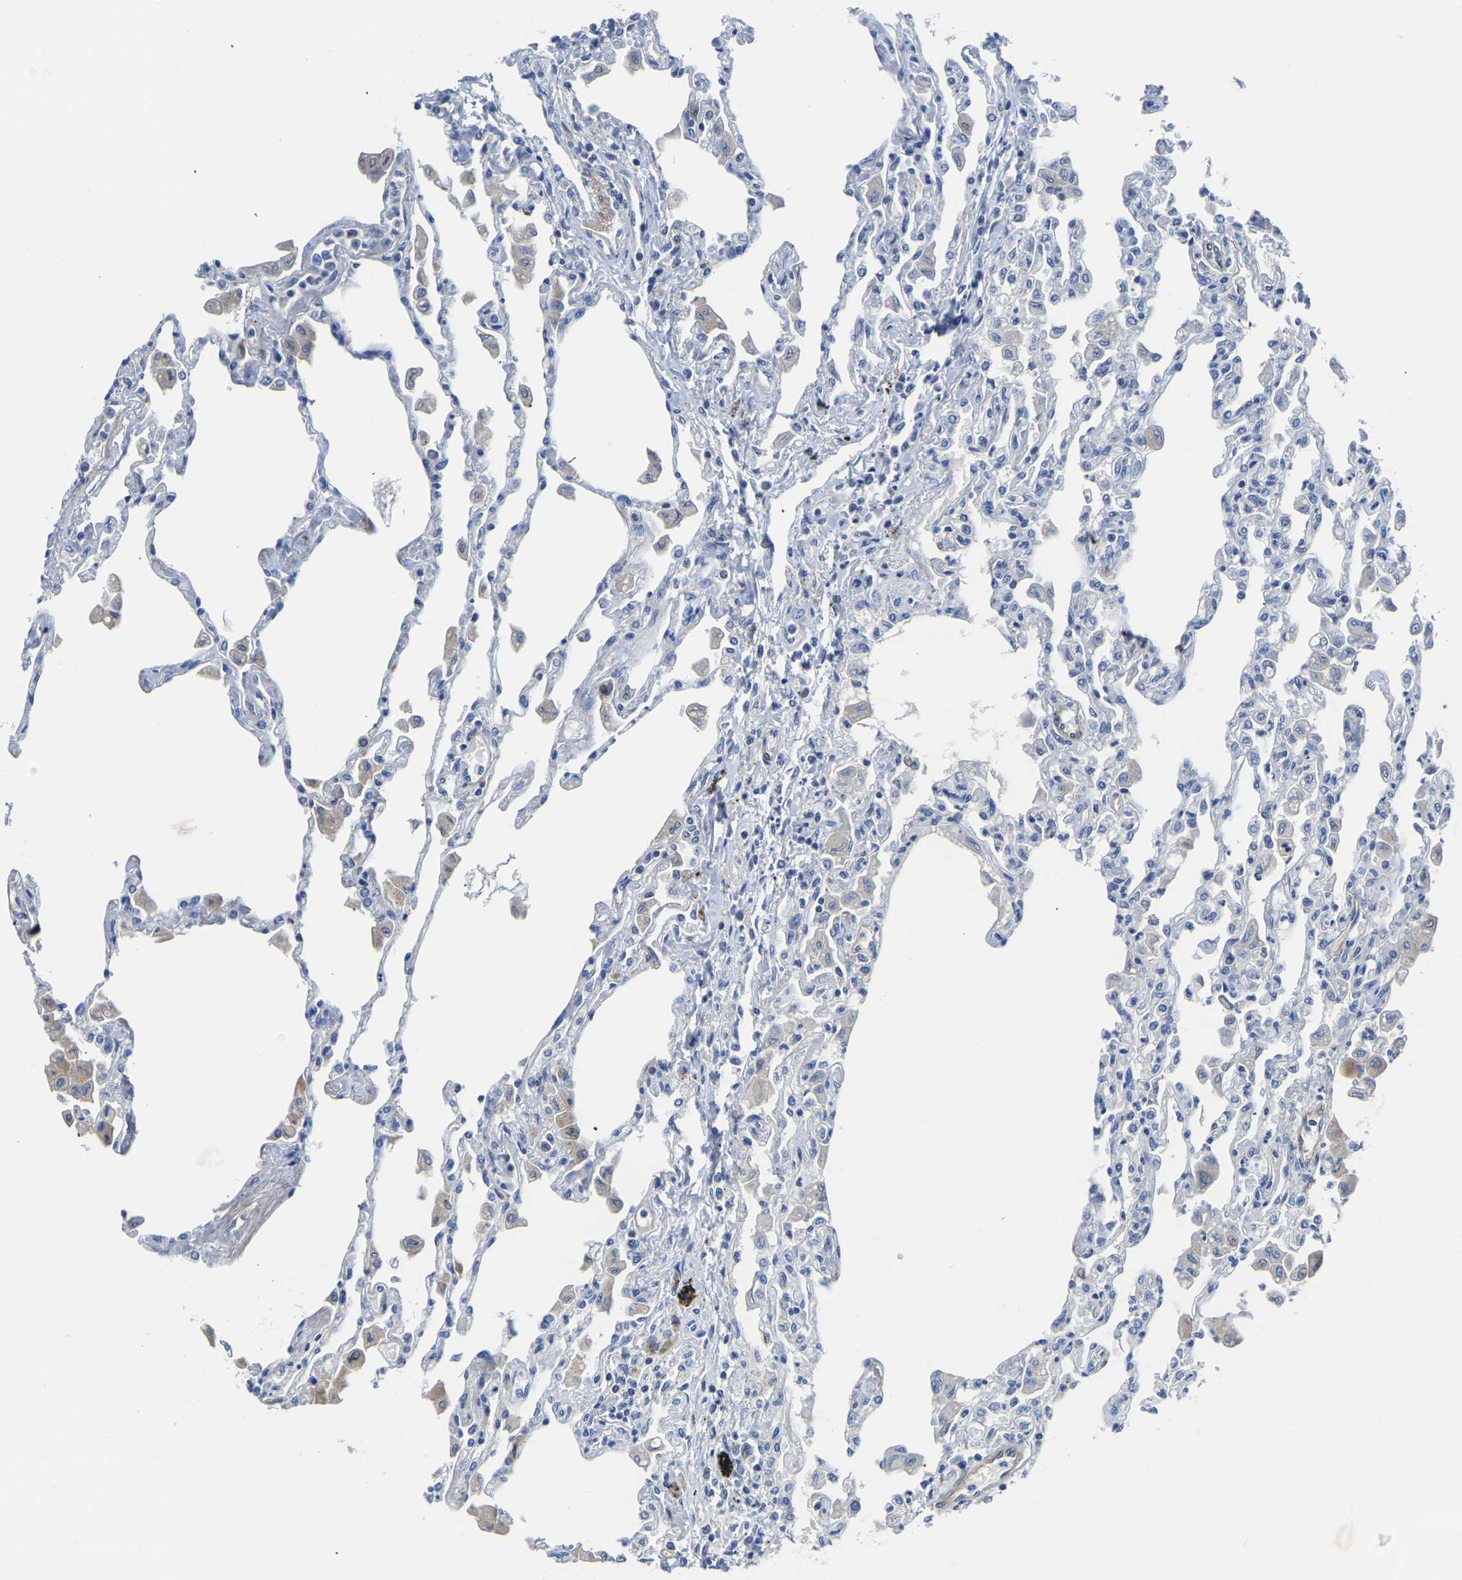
{"staining": {"intensity": "negative", "quantity": "none", "location": "none"}, "tissue": "lung", "cell_type": "Alveolar cells", "image_type": "normal", "snomed": [{"axis": "morphology", "description": "Normal tissue, NOS"}, {"axis": "topography", "description": "Bronchus"}, {"axis": "topography", "description": "Lung"}], "caption": "An immunohistochemistry (IHC) photomicrograph of normal lung is shown. There is no staining in alveolar cells of lung.", "gene": "SLC45A3", "patient": {"sex": "female", "age": 49}}